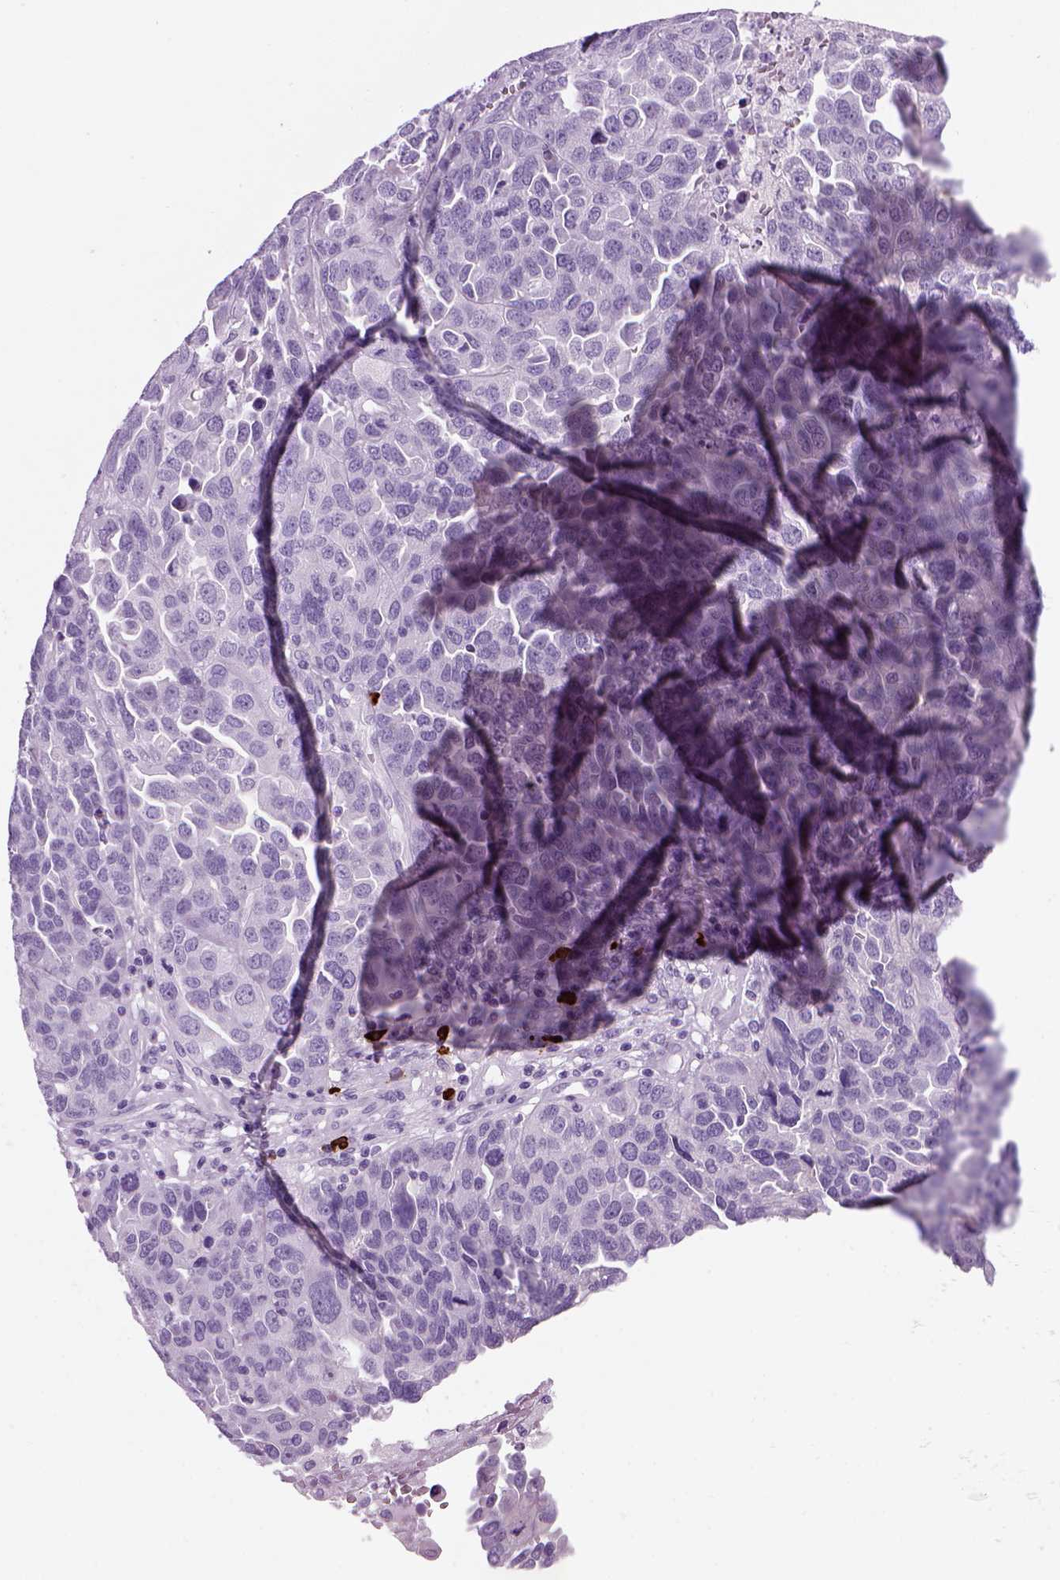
{"staining": {"intensity": "negative", "quantity": "none", "location": "none"}, "tissue": "ovarian cancer", "cell_type": "Tumor cells", "image_type": "cancer", "snomed": [{"axis": "morphology", "description": "Cystadenocarcinoma, serous, NOS"}, {"axis": "topography", "description": "Ovary"}], "caption": "There is no significant positivity in tumor cells of ovarian cancer (serous cystadenocarcinoma).", "gene": "MZB1", "patient": {"sex": "female", "age": 87}}